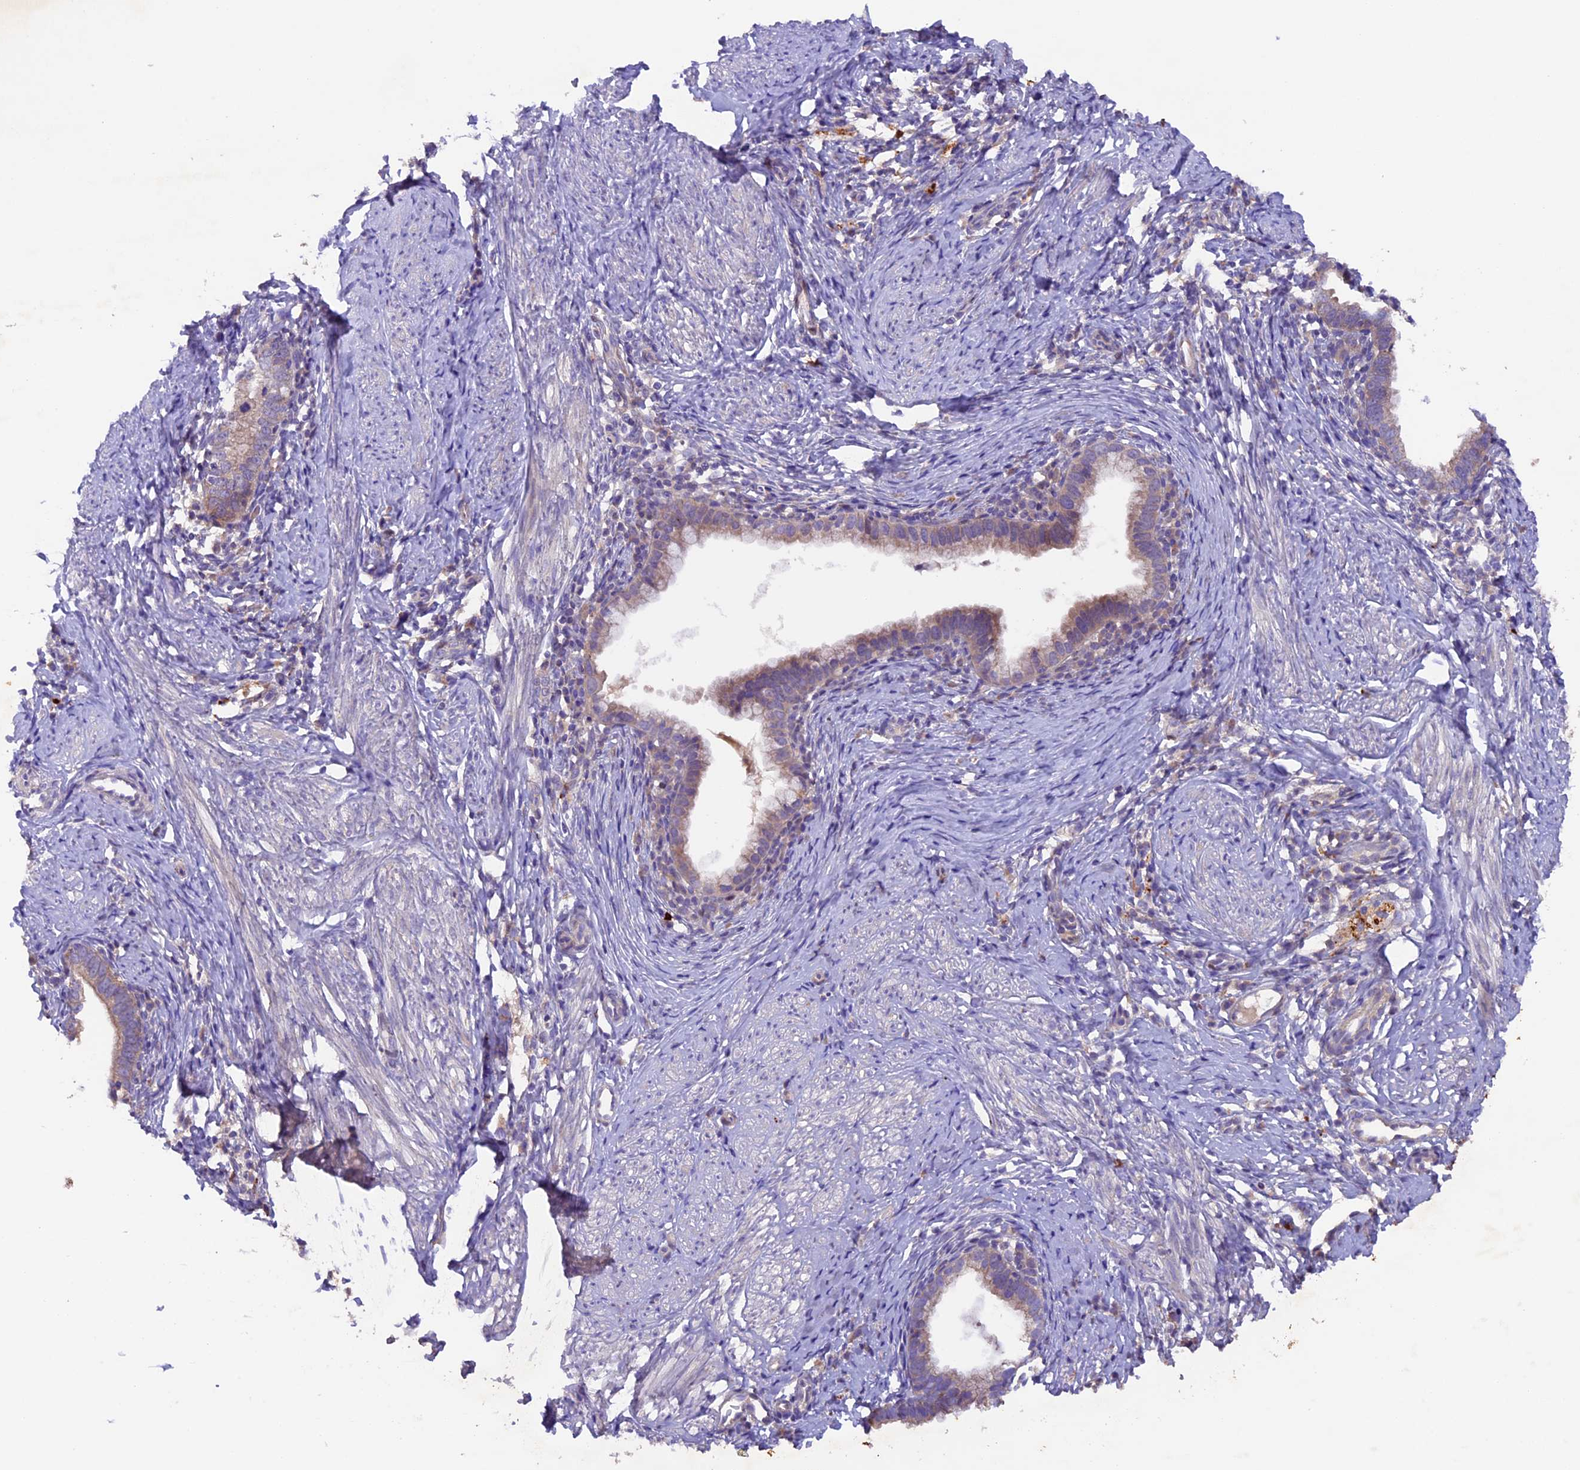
{"staining": {"intensity": "weak", "quantity": ">75%", "location": "cytoplasmic/membranous"}, "tissue": "cervical cancer", "cell_type": "Tumor cells", "image_type": "cancer", "snomed": [{"axis": "morphology", "description": "Adenocarcinoma, NOS"}, {"axis": "topography", "description": "Cervix"}], "caption": "IHC micrograph of cervical cancer (adenocarcinoma) stained for a protein (brown), which exhibits low levels of weak cytoplasmic/membranous positivity in approximately >75% of tumor cells.", "gene": "NCK2", "patient": {"sex": "female", "age": 36}}